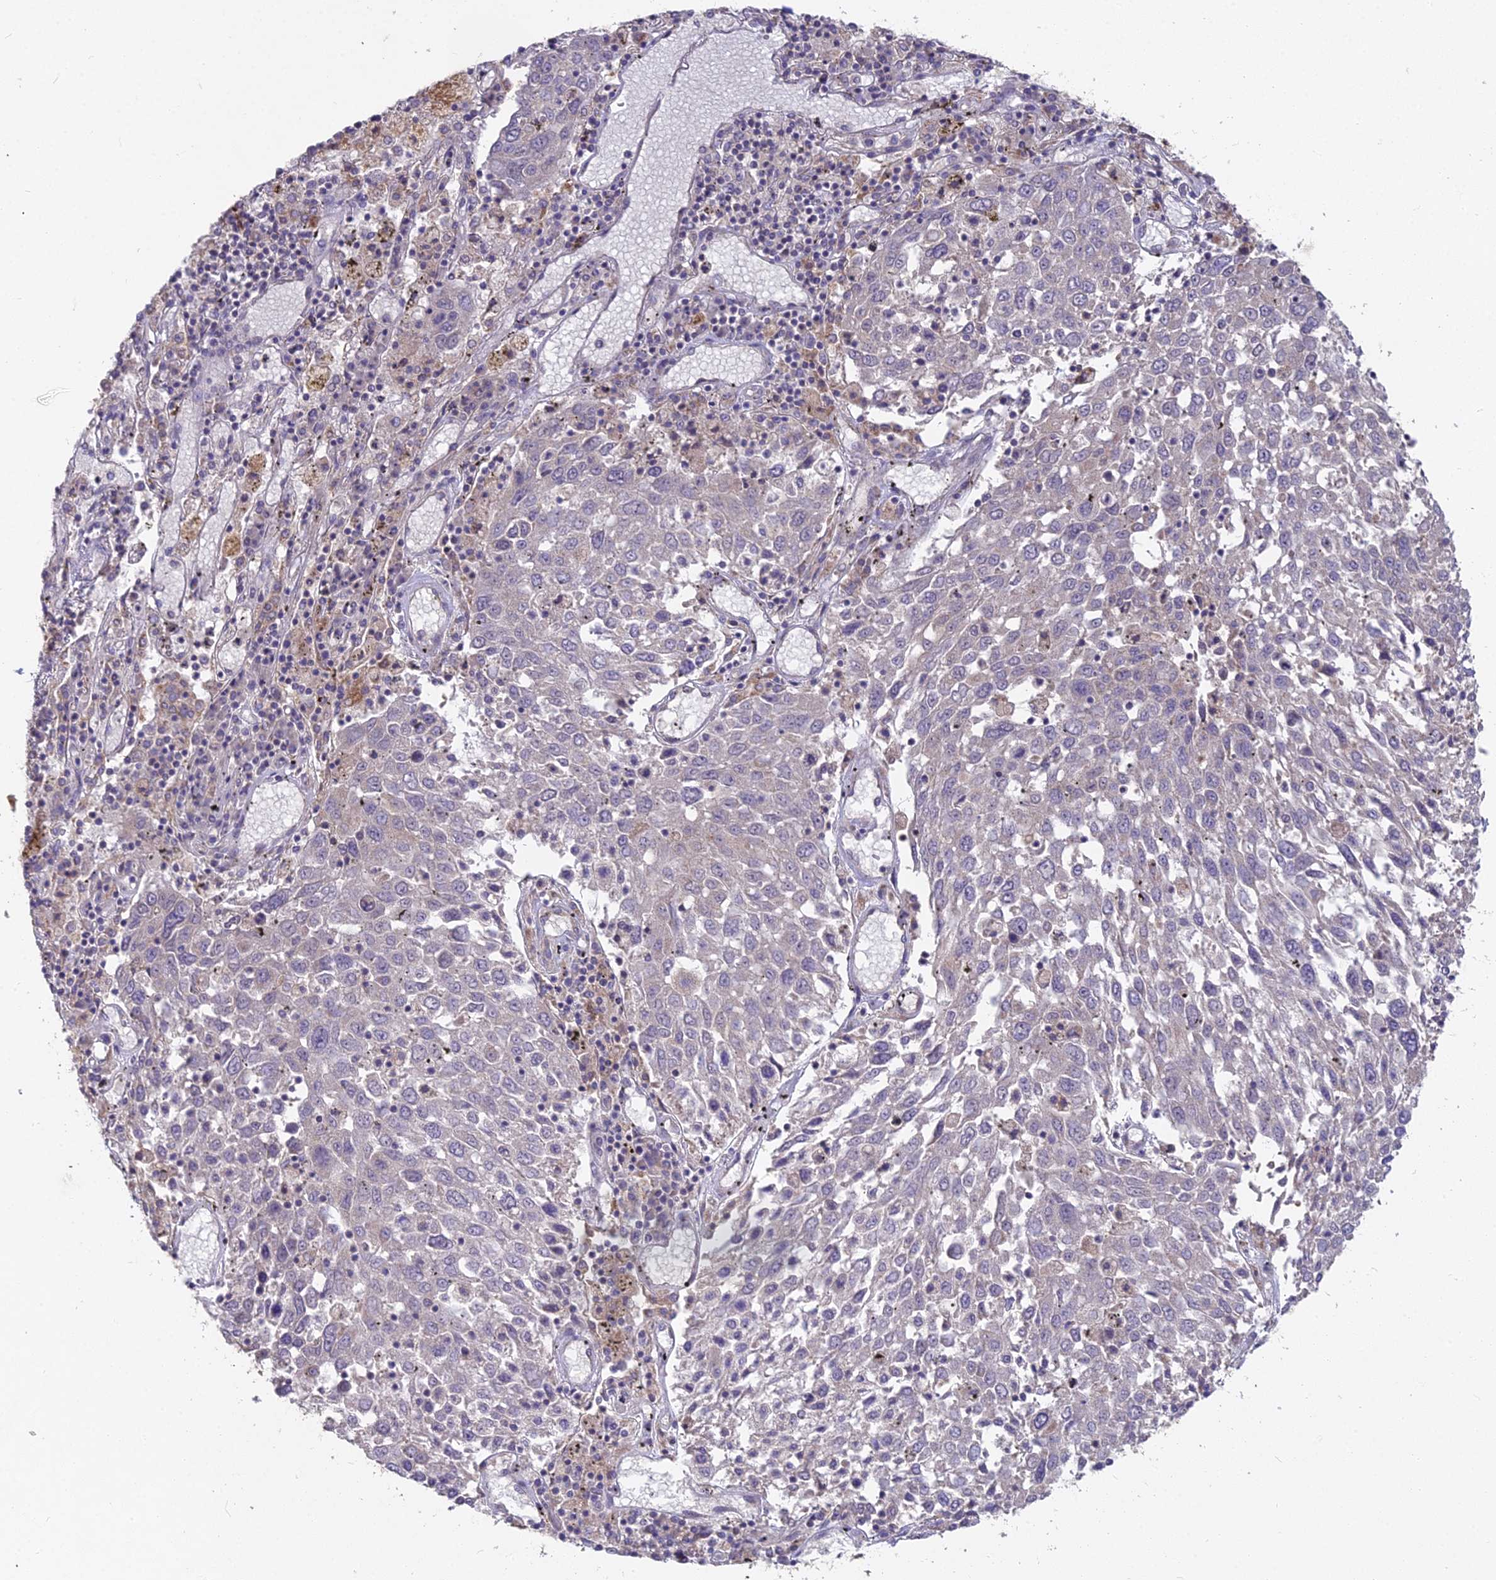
{"staining": {"intensity": "negative", "quantity": "none", "location": "none"}, "tissue": "lung cancer", "cell_type": "Tumor cells", "image_type": "cancer", "snomed": [{"axis": "morphology", "description": "Squamous cell carcinoma, NOS"}, {"axis": "topography", "description": "Lung"}], "caption": "Immunohistochemistry of lung cancer reveals no staining in tumor cells.", "gene": "MICU2", "patient": {"sex": "male", "age": 65}}